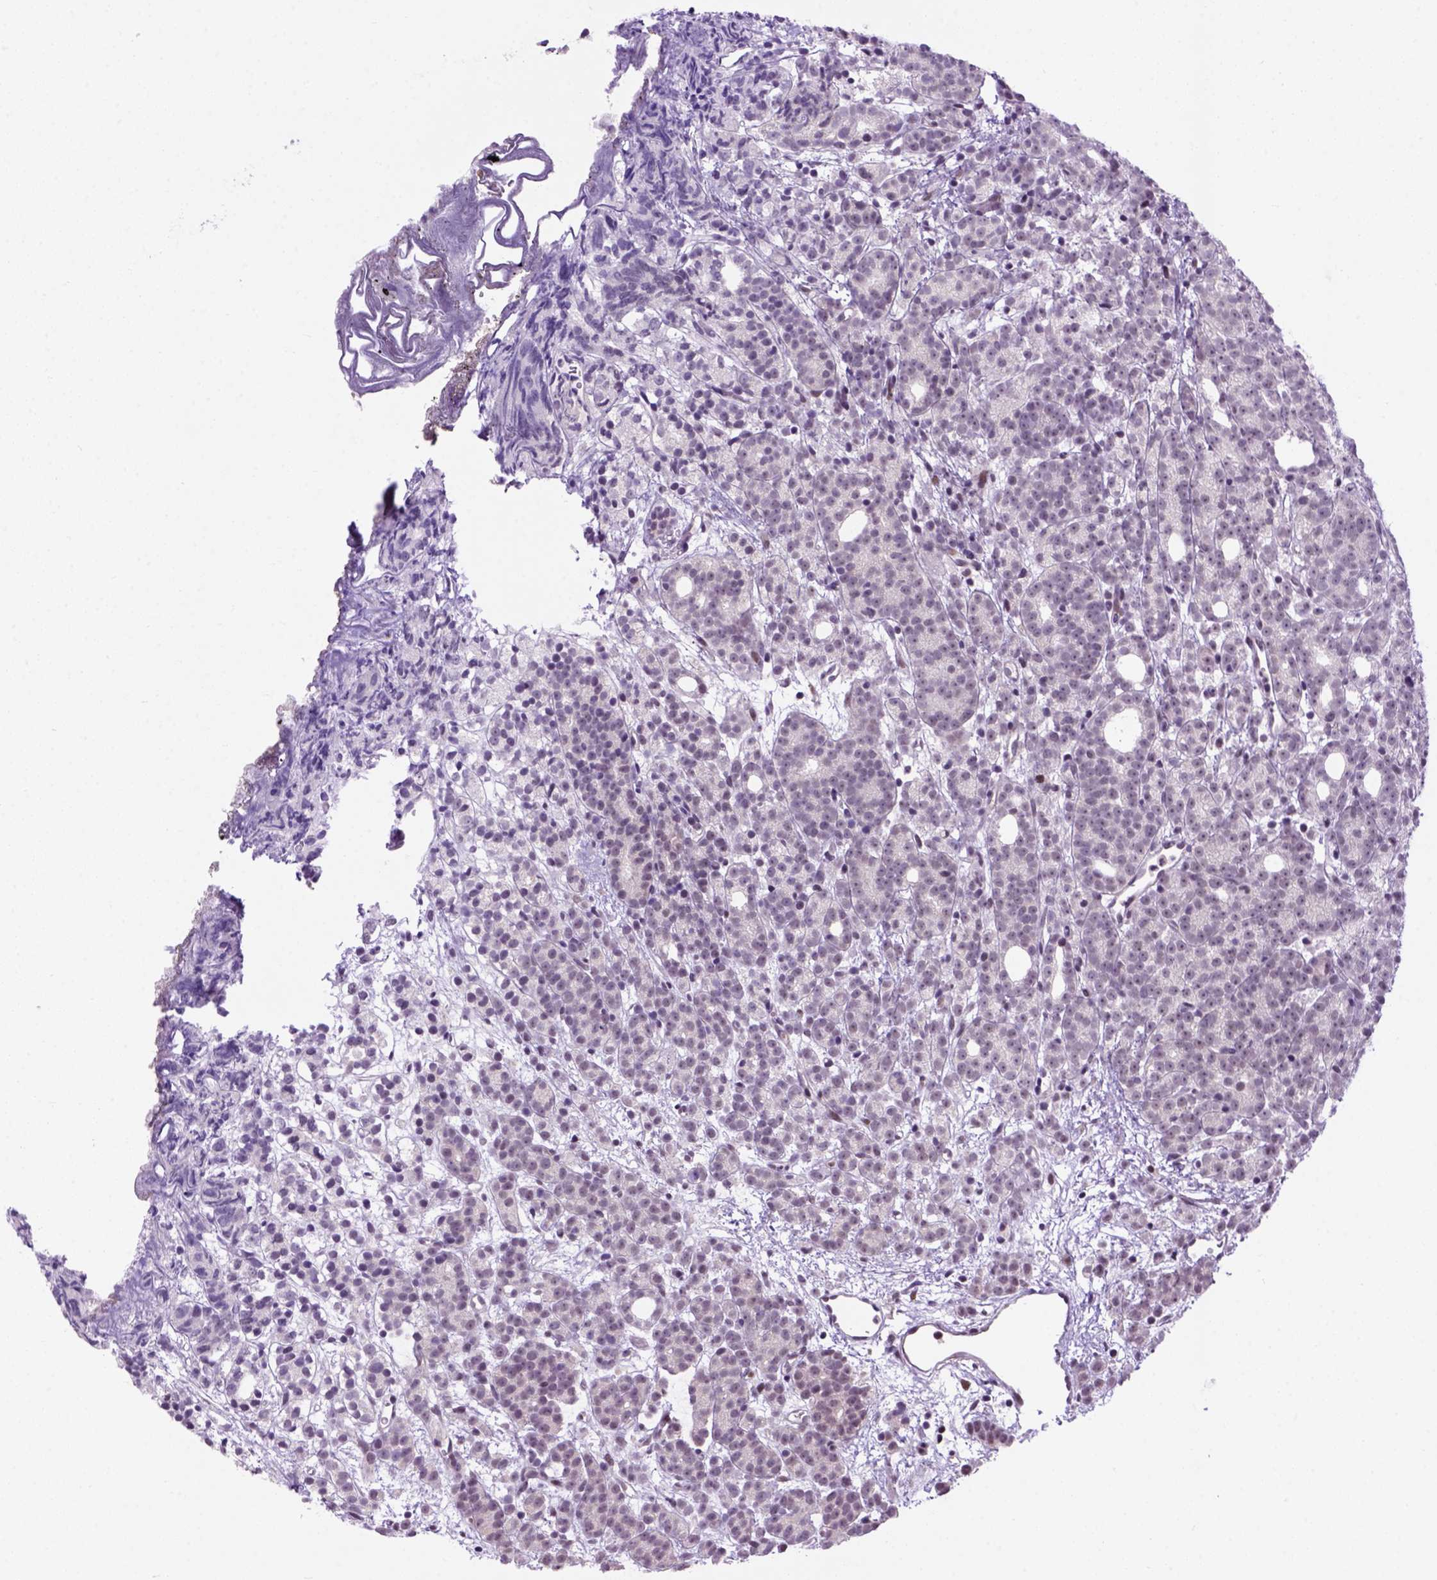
{"staining": {"intensity": "negative", "quantity": "none", "location": "none"}, "tissue": "prostate cancer", "cell_type": "Tumor cells", "image_type": "cancer", "snomed": [{"axis": "morphology", "description": "Adenocarcinoma, High grade"}, {"axis": "topography", "description": "Prostate"}], "caption": "This is an IHC micrograph of human prostate cancer (high-grade adenocarcinoma). There is no expression in tumor cells.", "gene": "TBPL1", "patient": {"sex": "male", "age": 53}}